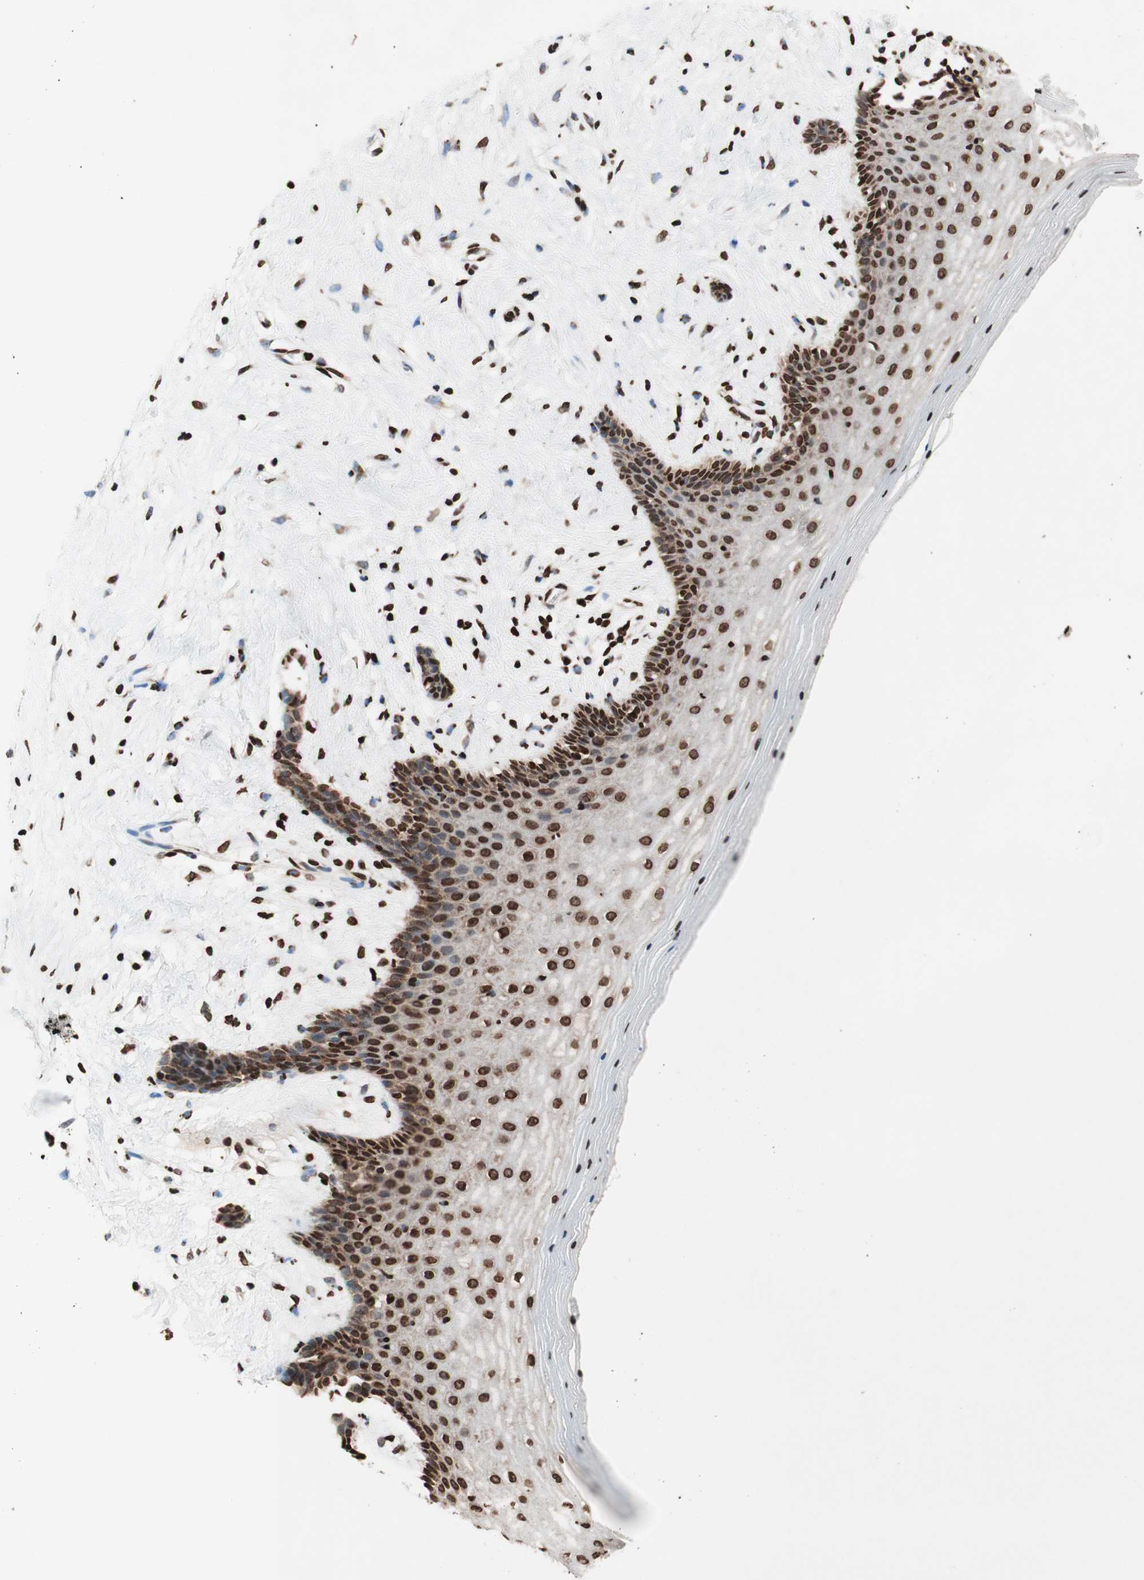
{"staining": {"intensity": "strong", "quantity": ">75%", "location": "nuclear"}, "tissue": "vagina", "cell_type": "Squamous epithelial cells", "image_type": "normal", "snomed": [{"axis": "morphology", "description": "Normal tissue, NOS"}, {"axis": "topography", "description": "Vagina"}], "caption": "Approximately >75% of squamous epithelial cells in normal human vagina show strong nuclear protein staining as visualized by brown immunohistochemical staining.", "gene": "NCOA3", "patient": {"sex": "female", "age": 44}}